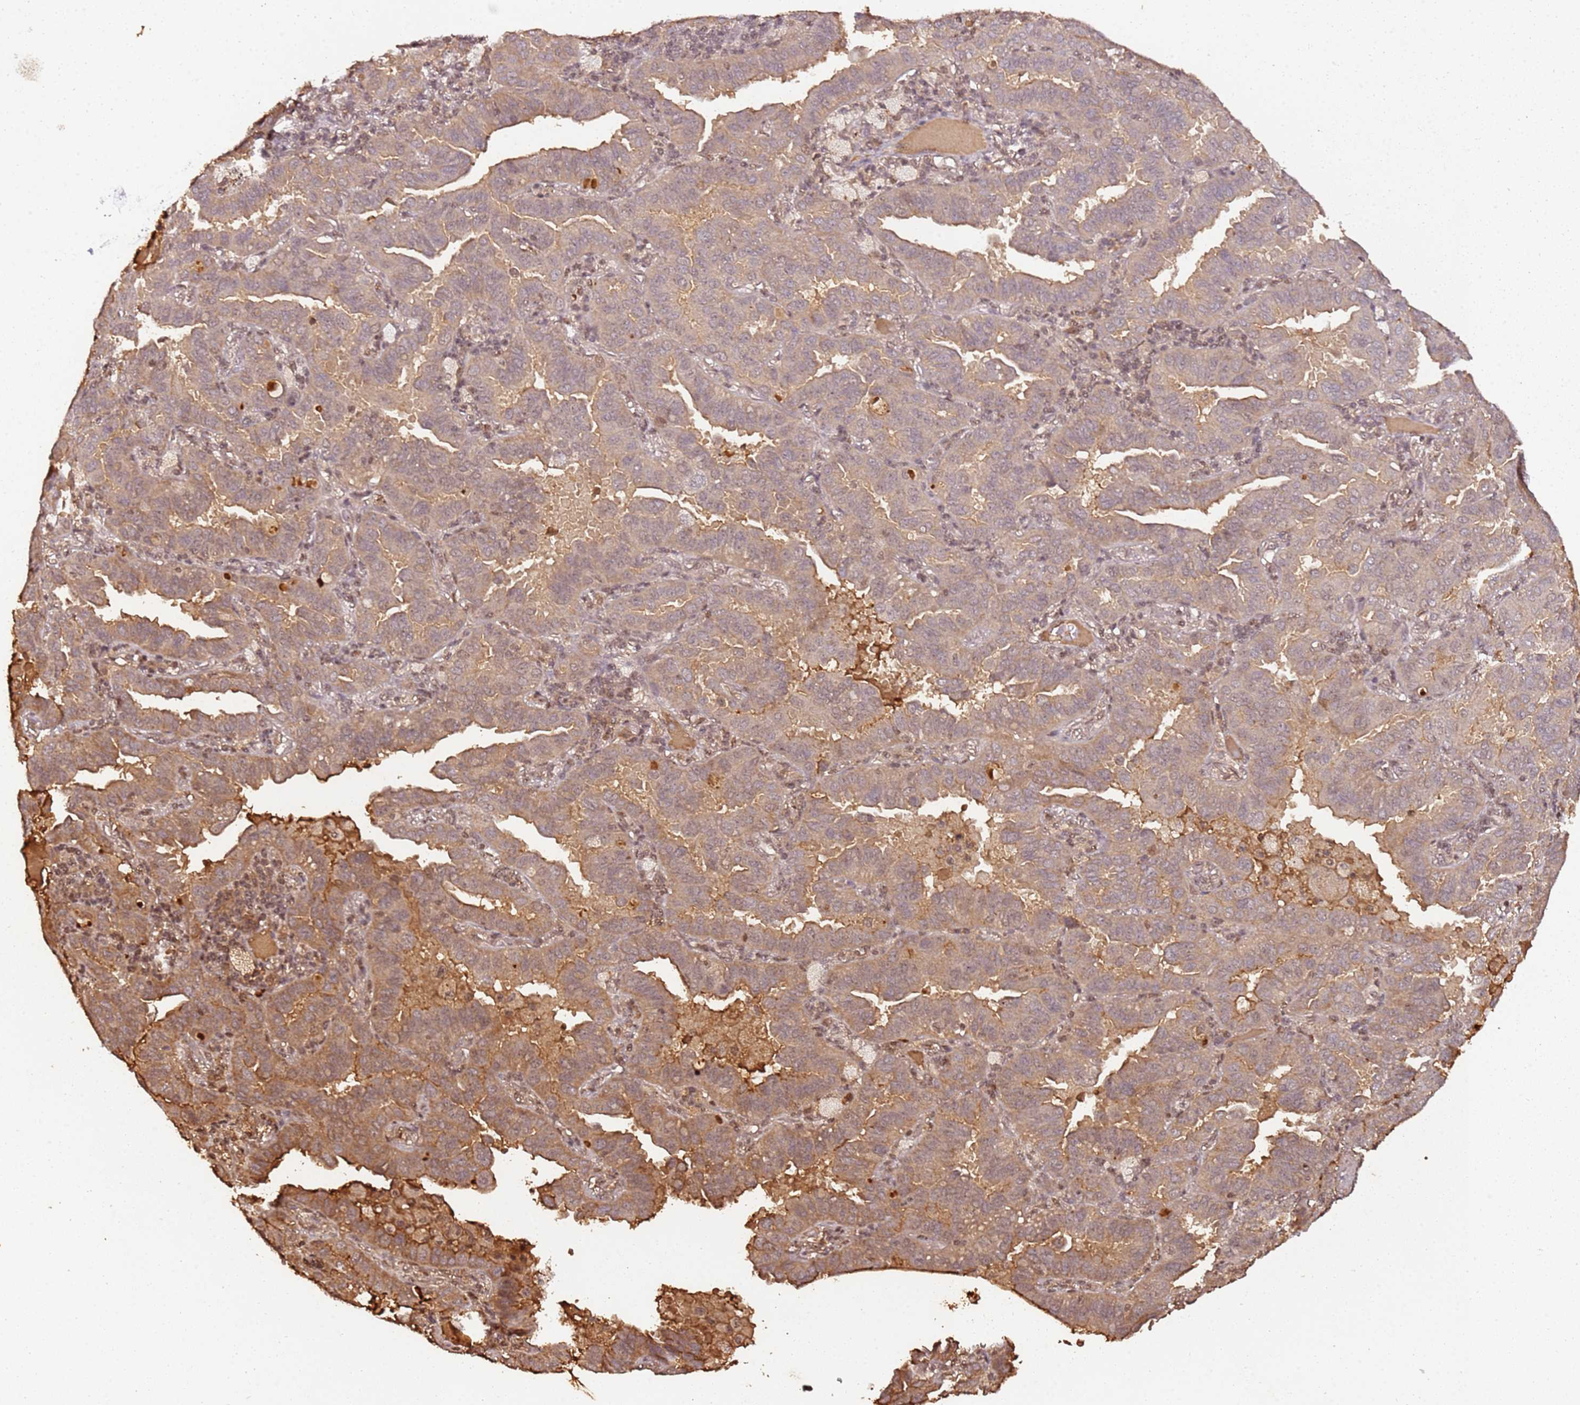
{"staining": {"intensity": "moderate", "quantity": "<25%", "location": "cytoplasmic/membranous"}, "tissue": "lung cancer", "cell_type": "Tumor cells", "image_type": "cancer", "snomed": [{"axis": "morphology", "description": "Adenocarcinoma, NOS"}, {"axis": "topography", "description": "Lung"}], "caption": "Immunohistochemical staining of lung cancer reveals low levels of moderate cytoplasmic/membranous staining in about <25% of tumor cells. Immunohistochemistry (ihc) stains the protein of interest in brown and the nuclei are stained blue.", "gene": "COL1A2", "patient": {"sex": "male", "age": 64}}